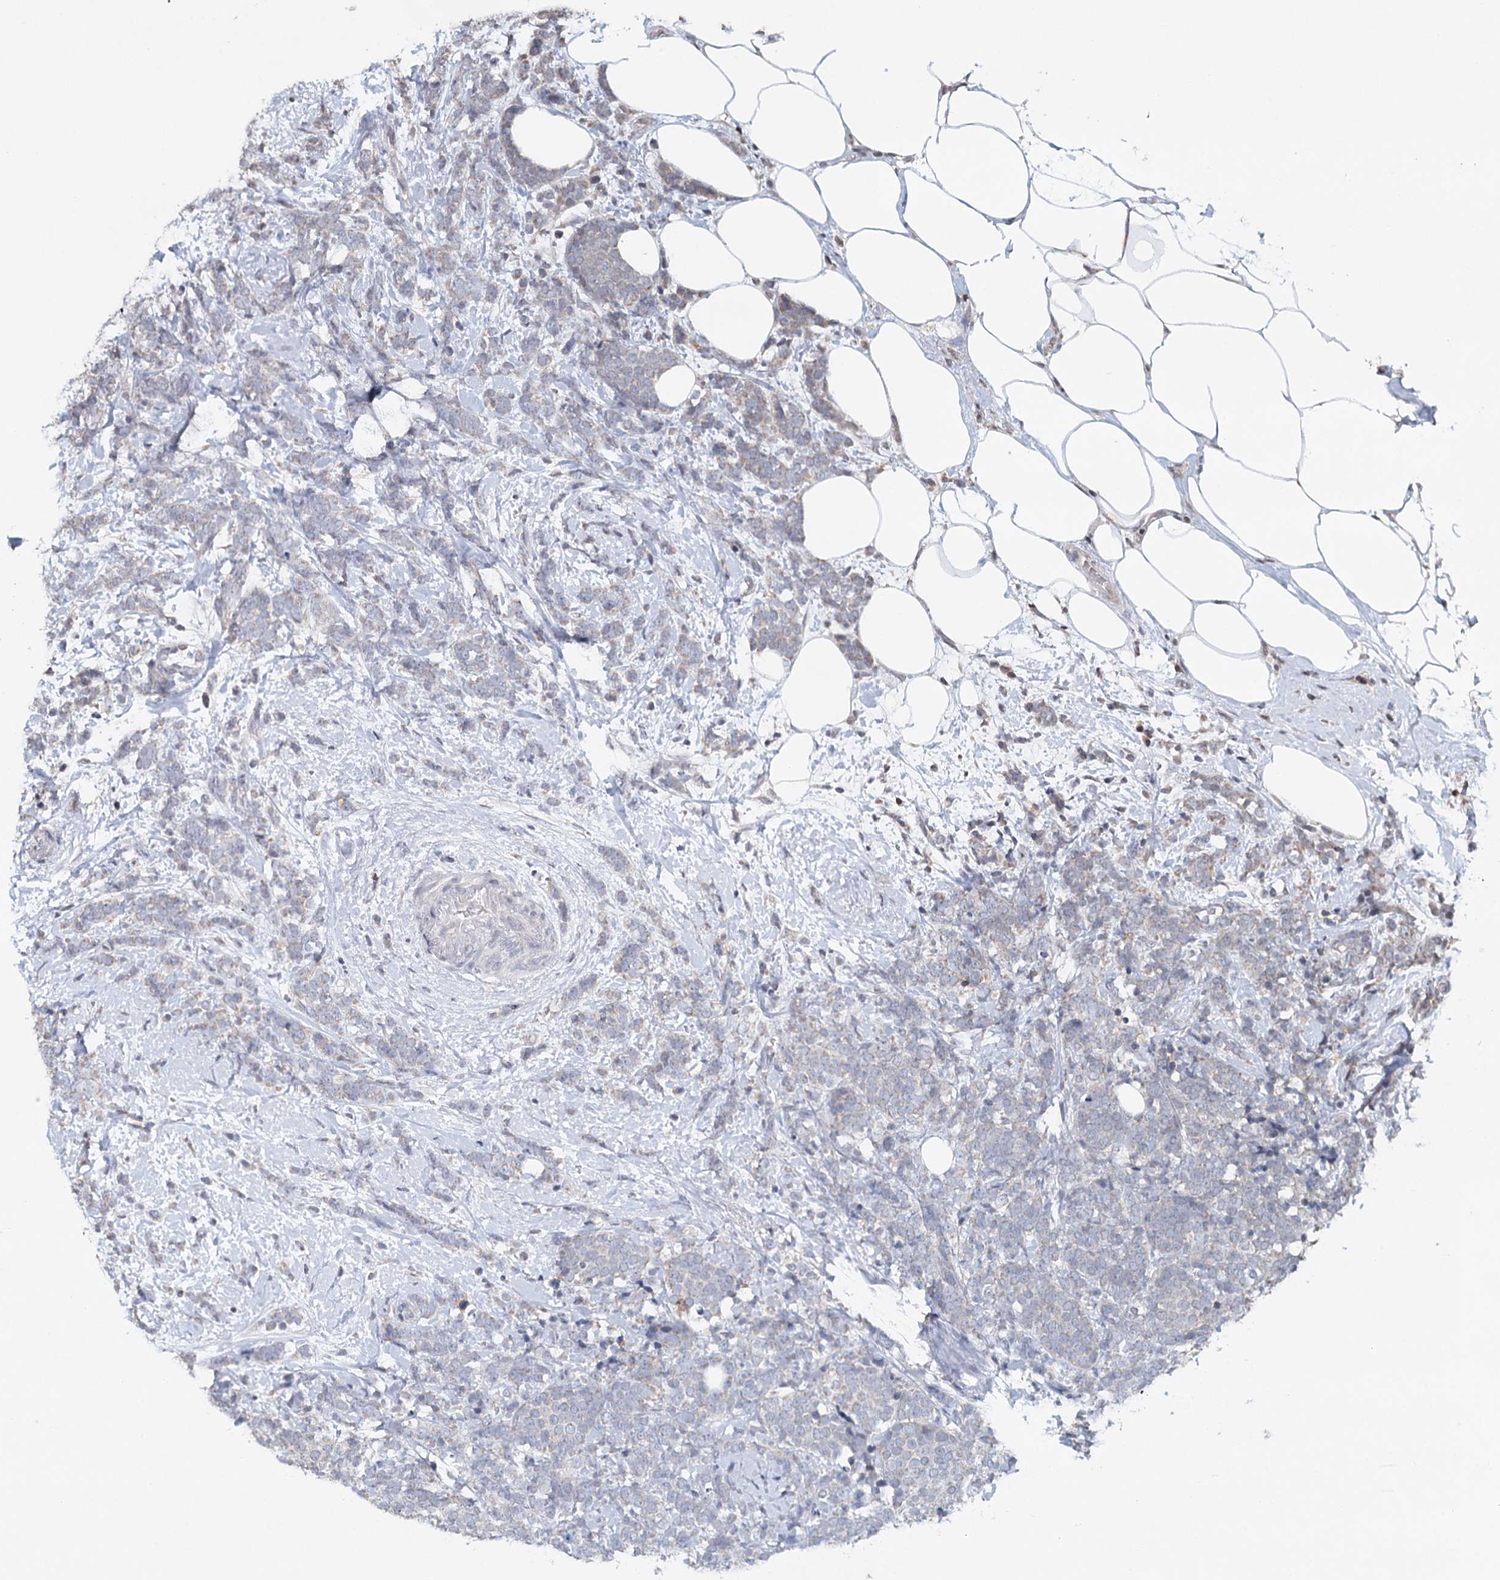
{"staining": {"intensity": "weak", "quantity": "<25%", "location": "cytoplasmic/membranous"}, "tissue": "breast cancer", "cell_type": "Tumor cells", "image_type": "cancer", "snomed": [{"axis": "morphology", "description": "Lobular carcinoma"}, {"axis": "topography", "description": "Breast"}], "caption": "Immunohistochemistry image of neoplastic tissue: human breast cancer stained with DAB exhibits no significant protein staining in tumor cells. The staining was performed using DAB to visualize the protein expression in brown, while the nuclei were stained in blue with hematoxylin (Magnification: 20x).", "gene": "ICOS", "patient": {"sex": "female", "age": 58}}